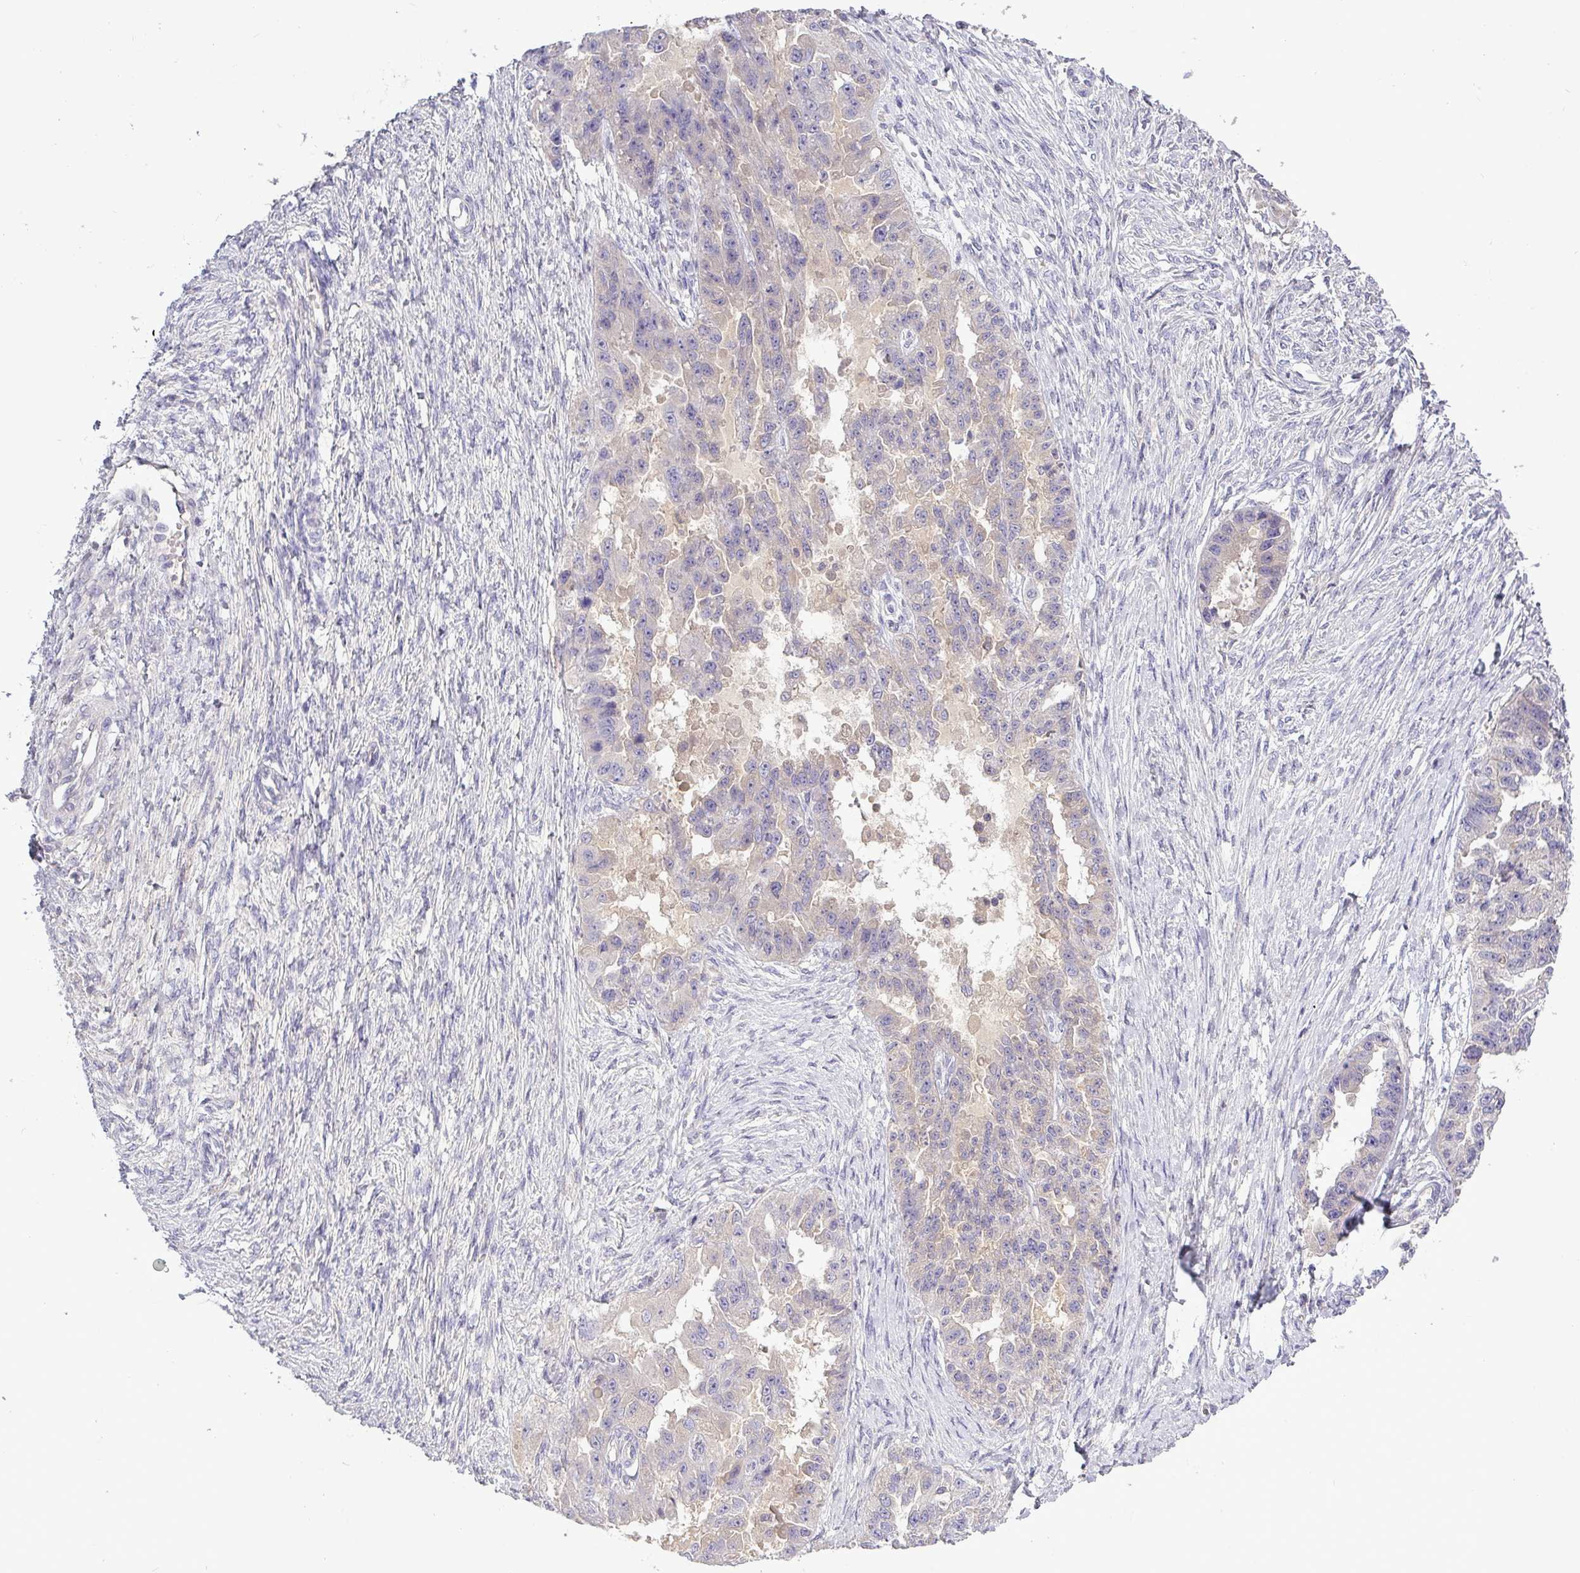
{"staining": {"intensity": "negative", "quantity": "none", "location": "none"}, "tissue": "ovarian cancer", "cell_type": "Tumor cells", "image_type": "cancer", "snomed": [{"axis": "morphology", "description": "Cystadenocarcinoma, serous, NOS"}, {"axis": "topography", "description": "Ovary"}], "caption": "Immunohistochemistry (IHC) photomicrograph of neoplastic tissue: human ovarian cancer (serous cystadenocarcinoma) stained with DAB displays no significant protein expression in tumor cells.", "gene": "TMEM62", "patient": {"sex": "female", "age": 58}}